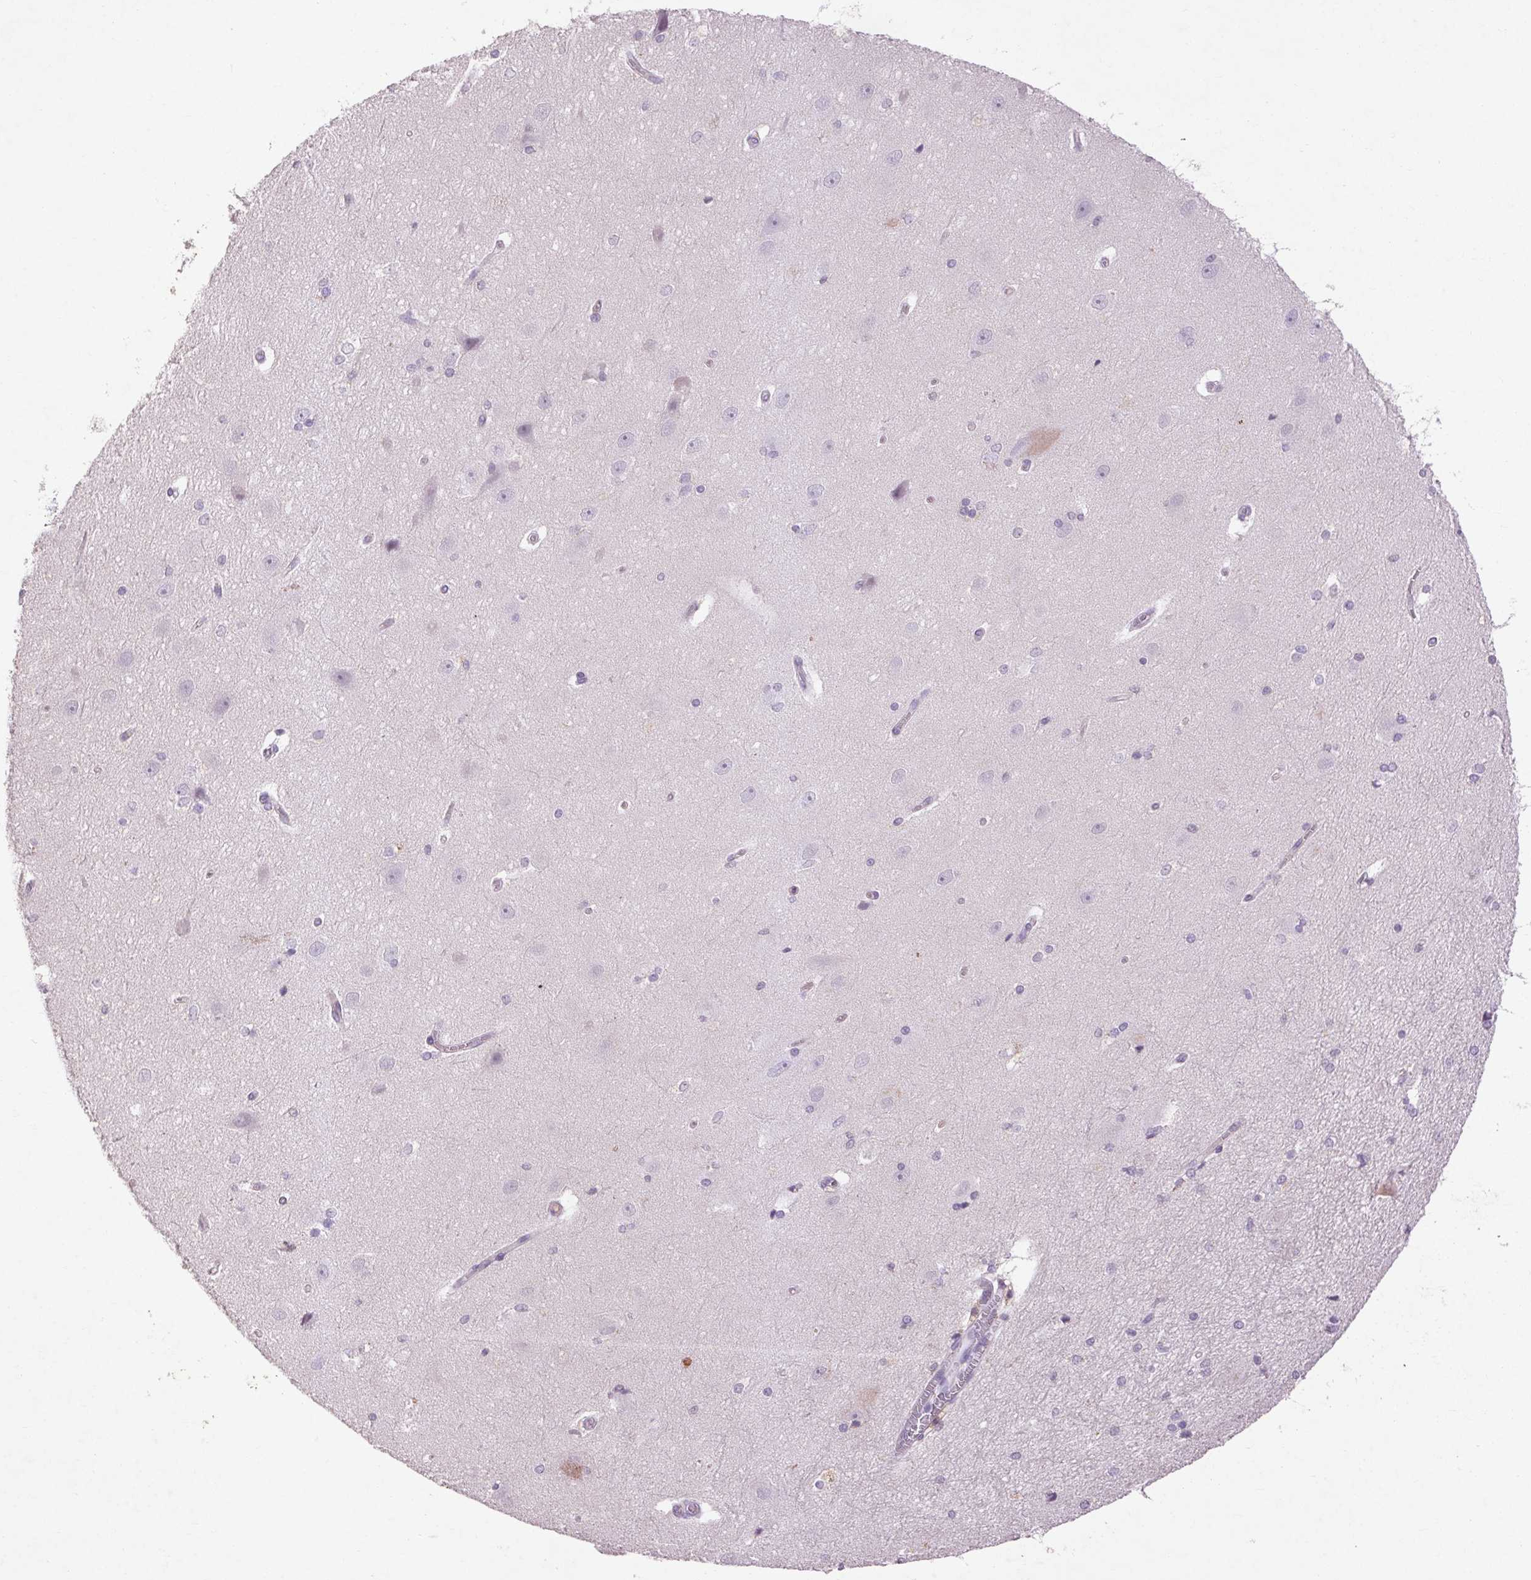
{"staining": {"intensity": "negative", "quantity": "none", "location": "none"}, "tissue": "hippocampus", "cell_type": "Glial cells", "image_type": "normal", "snomed": [{"axis": "morphology", "description": "Normal tissue, NOS"}, {"axis": "topography", "description": "Cerebral cortex"}, {"axis": "topography", "description": "Hippocampus"}], "caption": "Glial cells show no significant positivity in normal hippocampus.", "gene": "FNDC7", "patient": {"sex": "female", "age": 19}}